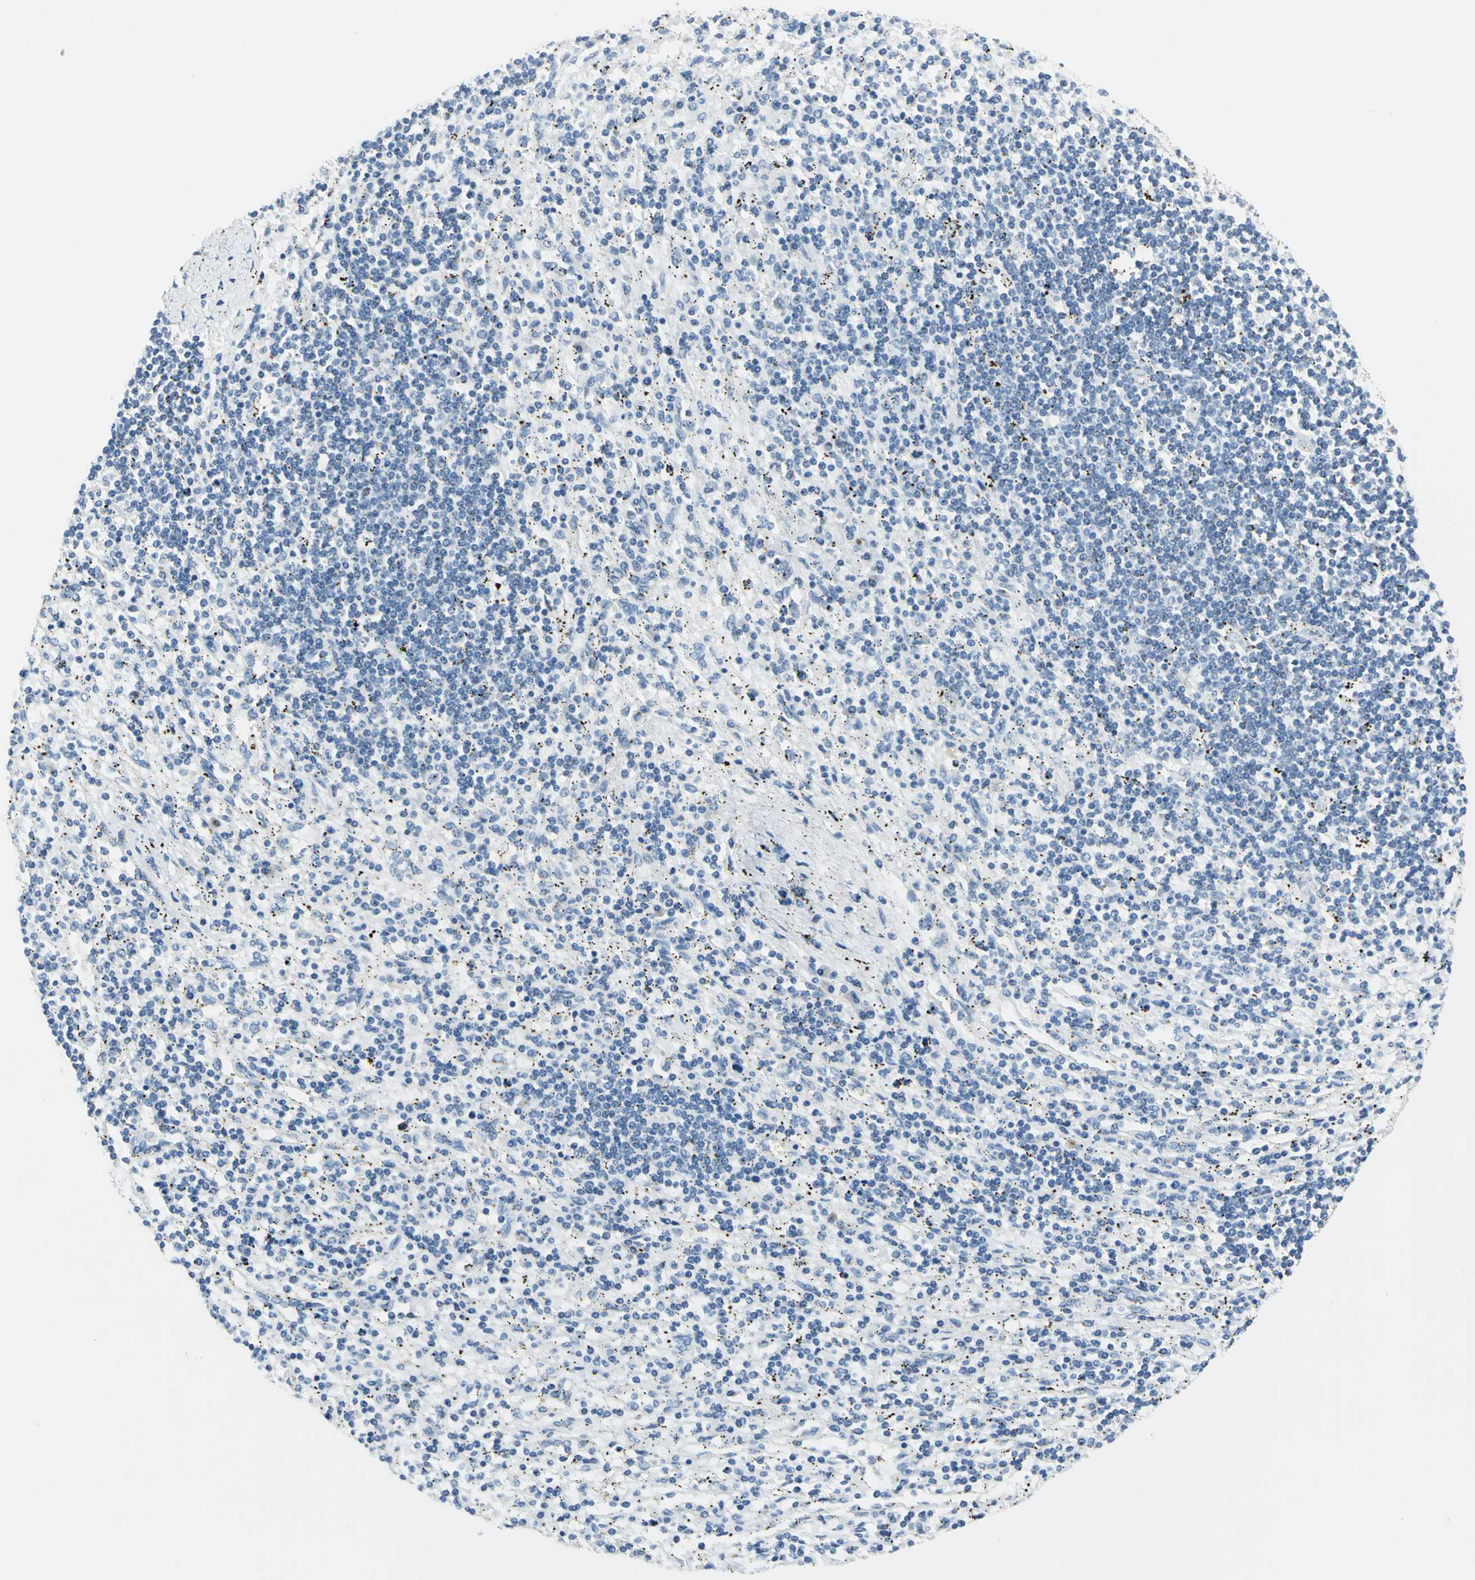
{"staining": {"intensity": "negative", "quantity": "none", "location": "none"}, "tissue": "lymphoma", "cell_type": "Tumor cells", "image_type": "cancer", "snomed": [{"axis": "morphology", "description": "Malignant lymphoma, non-Hodgkin's type, Low grade"}, {"axis": "topography", "description": "Spleen"}], "caption": "A high-resolution photomicrograph shows immunohistochemistry staining of lymphoma, which demonstrates no significant expression in tumor cells.", "gene": "GPR3", "patient": {"sex": "male", "age": 76}}